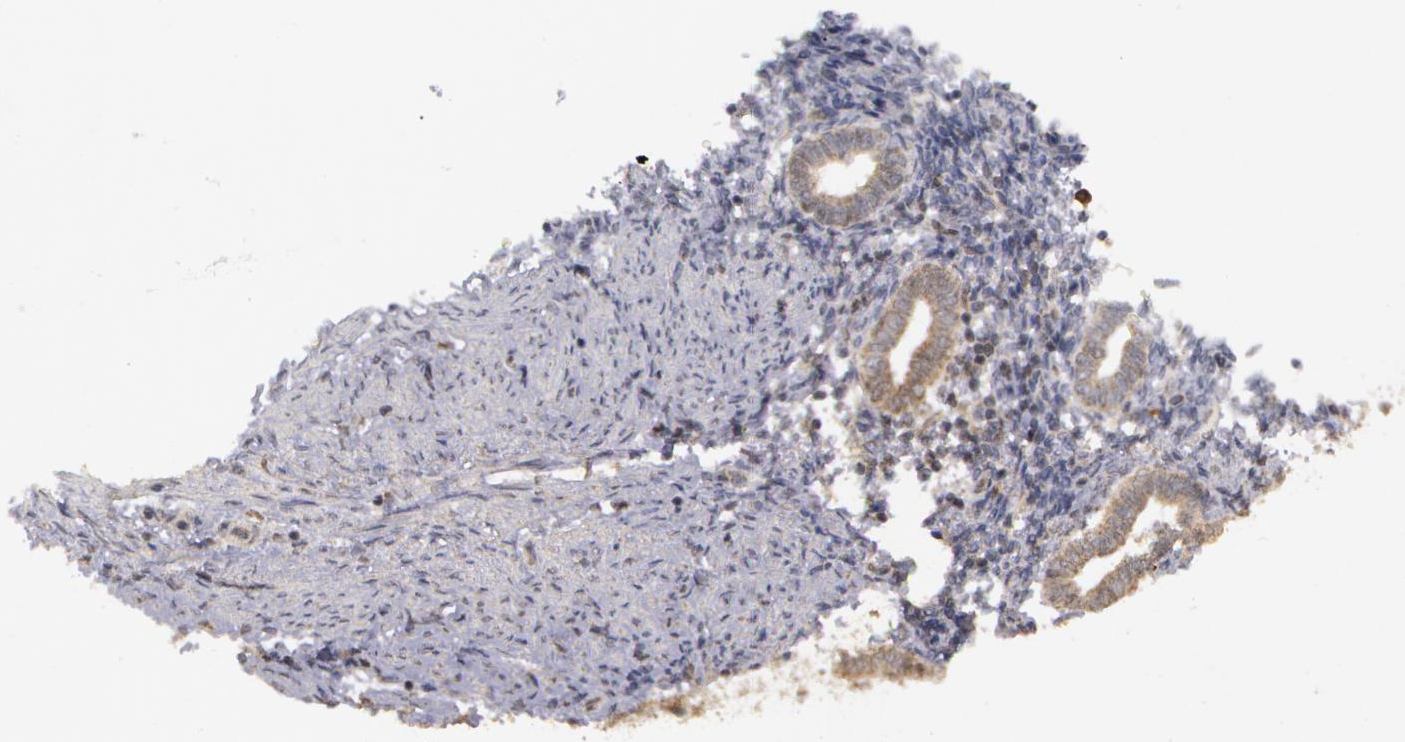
{"staining": {"intensity": "moderate", "quantity": ">75%", "location": "cytoplasmic/membranous"}, "tissue": "endometrium", "cell_type": "Cells in endometrial stroma", "image_type": "normal", "snomed": [{"axis": "morphology", "description": "Normal tissue, NOS"}, {"axis": "topography", "description": "Endometrium"}], "caption": "Protein expression analysis of unremarkable endometrium displays moderate cytoplasmic/membranous expression in about >75% of cells in endometrial stroma.", "gene": "GLIS1", "patient": {"sex": "female", "age": 36}}